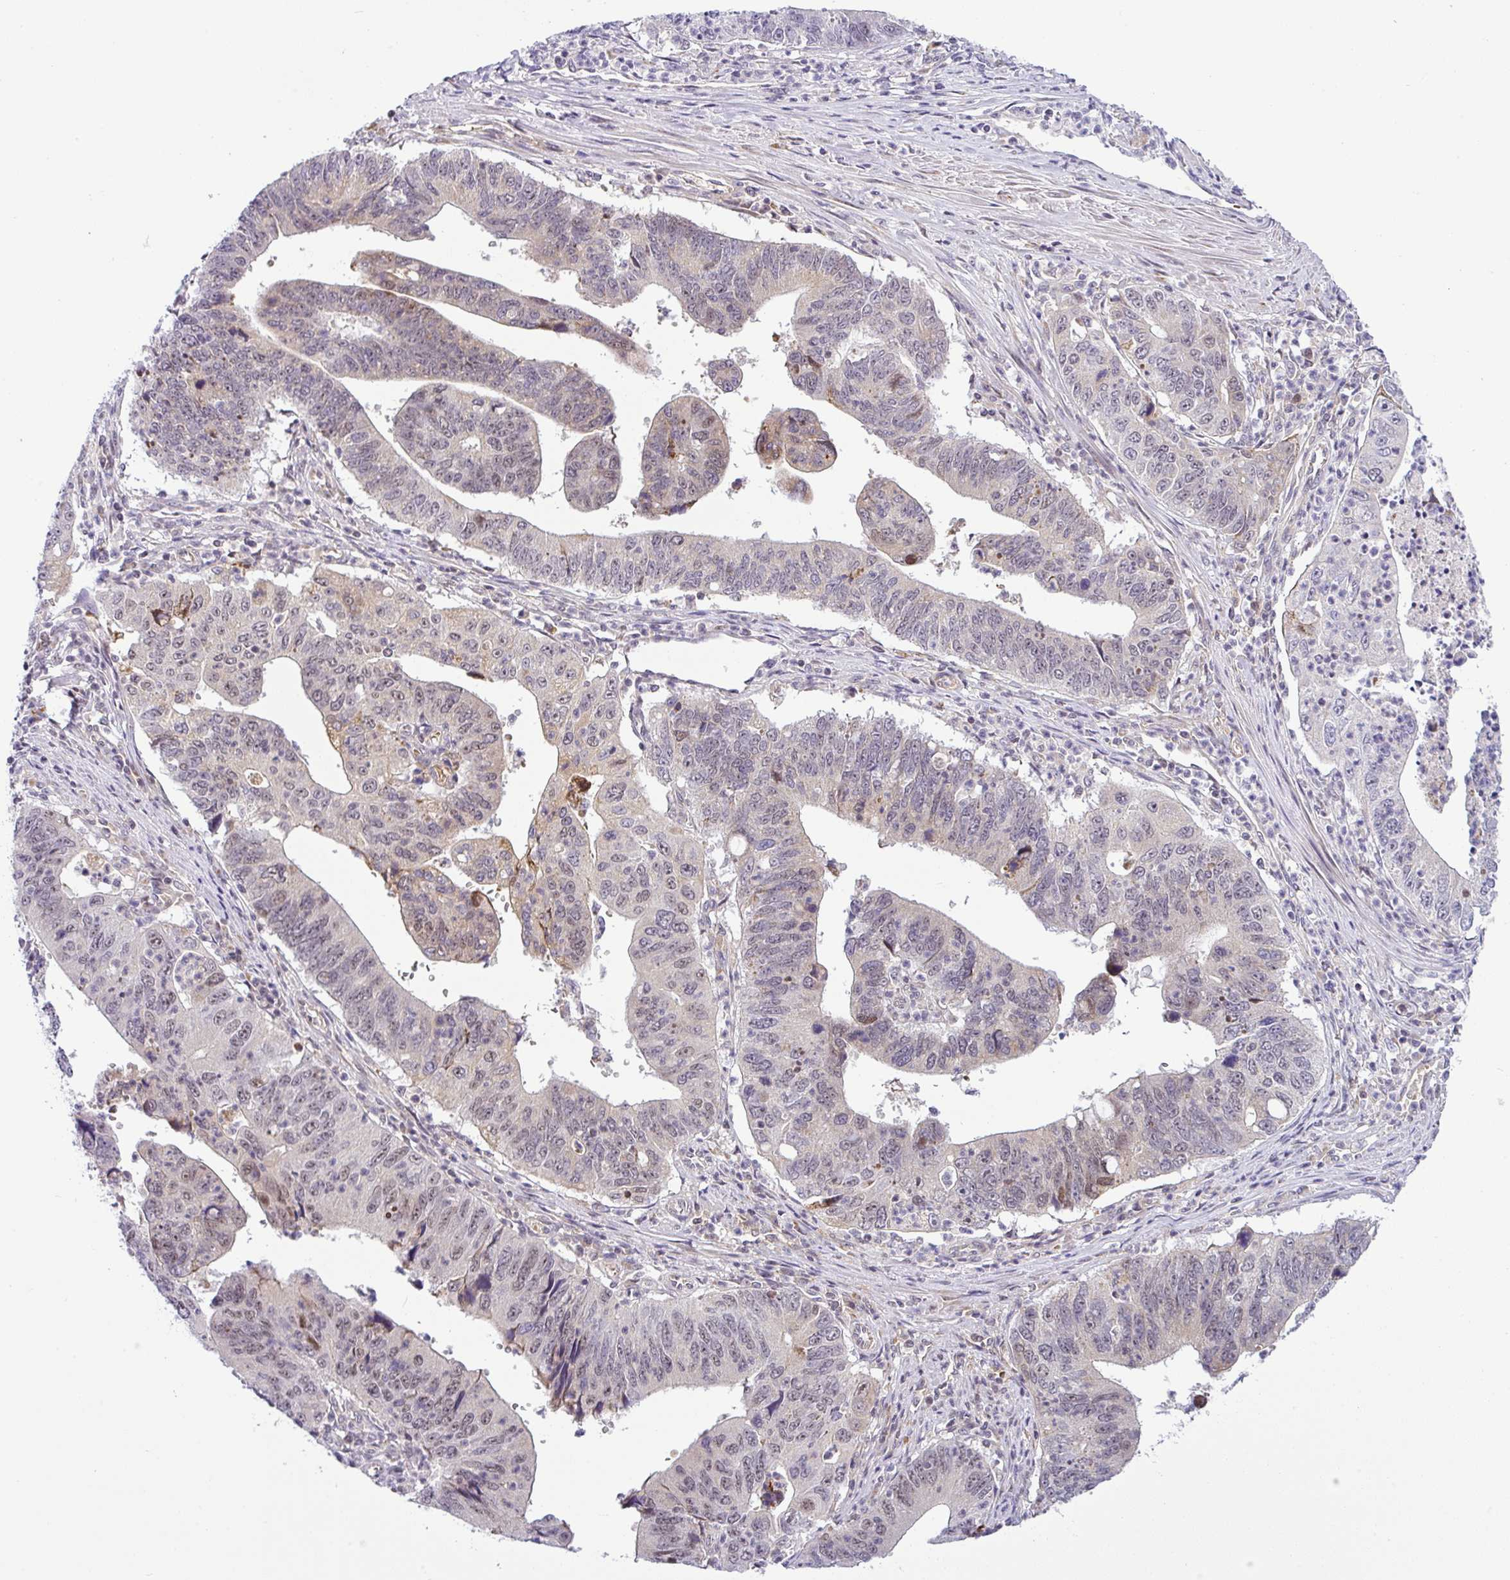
{"staining": {"intensity": "weak", "quantity": "25%-75%", "location": "nuclear"}, "tissue": "stomach cancer", "cell_type": "Tumor cells", "image_type": "cancer", "snomed": [{"axis": "morphology", "description": "Adenocarcinoma, NOS"}, {"axis": "topography", "description": "Stomach"}], "caption": "Immunohistochemical staining of stomach cancer displays weak nuclear protein expression in approximately 25%-75% of tumor cells.", "gene": "NDUFB2", "patient": {"sex": "male", "age": 59}}